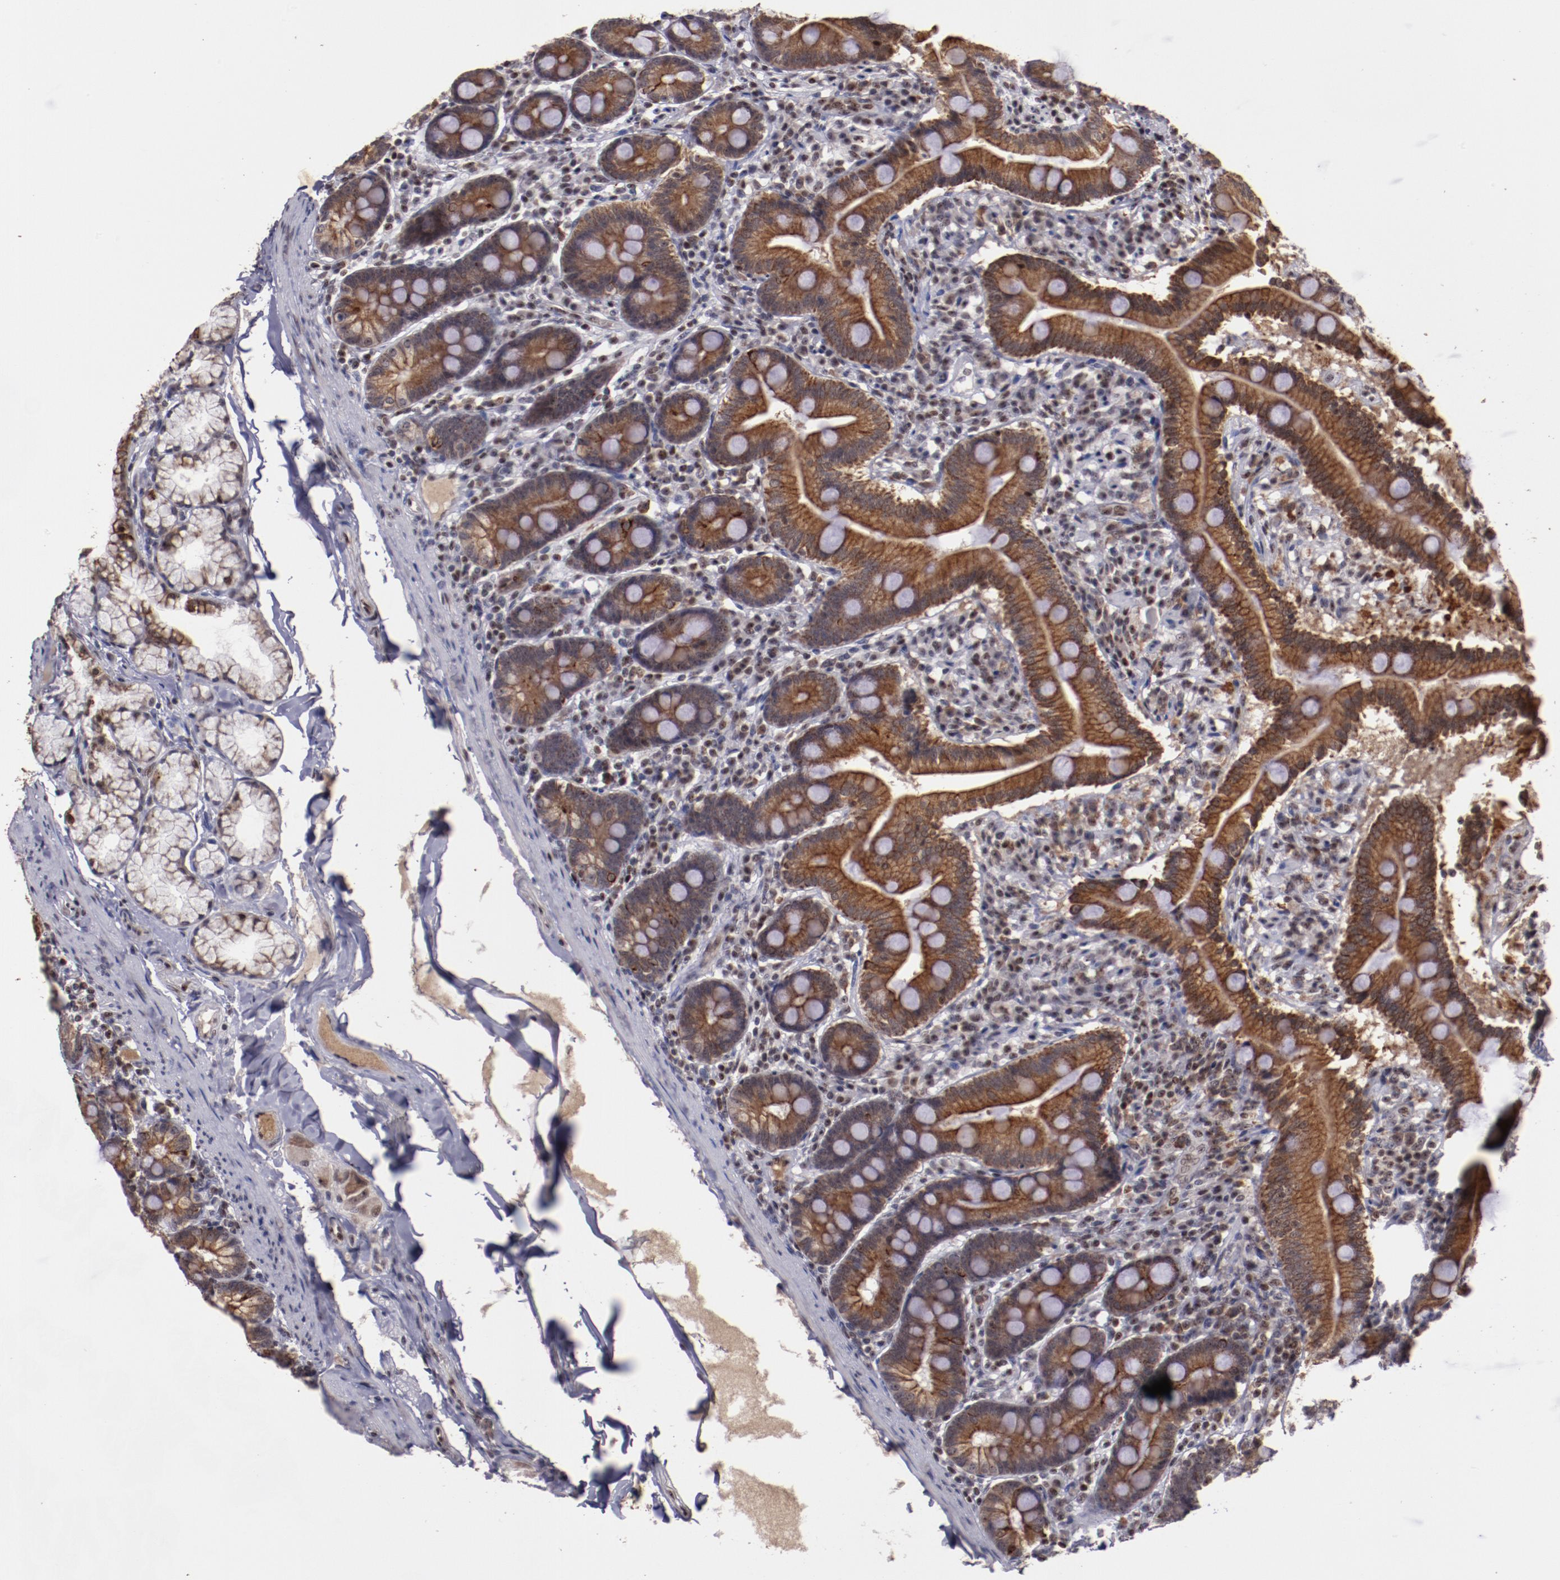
{"staining": {"intensity": "strong", "quantity": ">75%", "location": "cytoplasmic/membranous,nuclear"}, "tissue": "duodenum", "cell_type": "Glandular cells", "image_type": "normal", "snomed": [{"axis": "morphology", "description": "Normal tissue, NOS"}, {"axis": "topography", "description": "Duodenum"}], "caption": "A high amount of strong cytoplasmic/membranous,nuclear staining is identified in approximately >75% of glandular cells in normal duodenum.", "gene": "DDX24", "patient": {"sex": "male", "age": 50}}